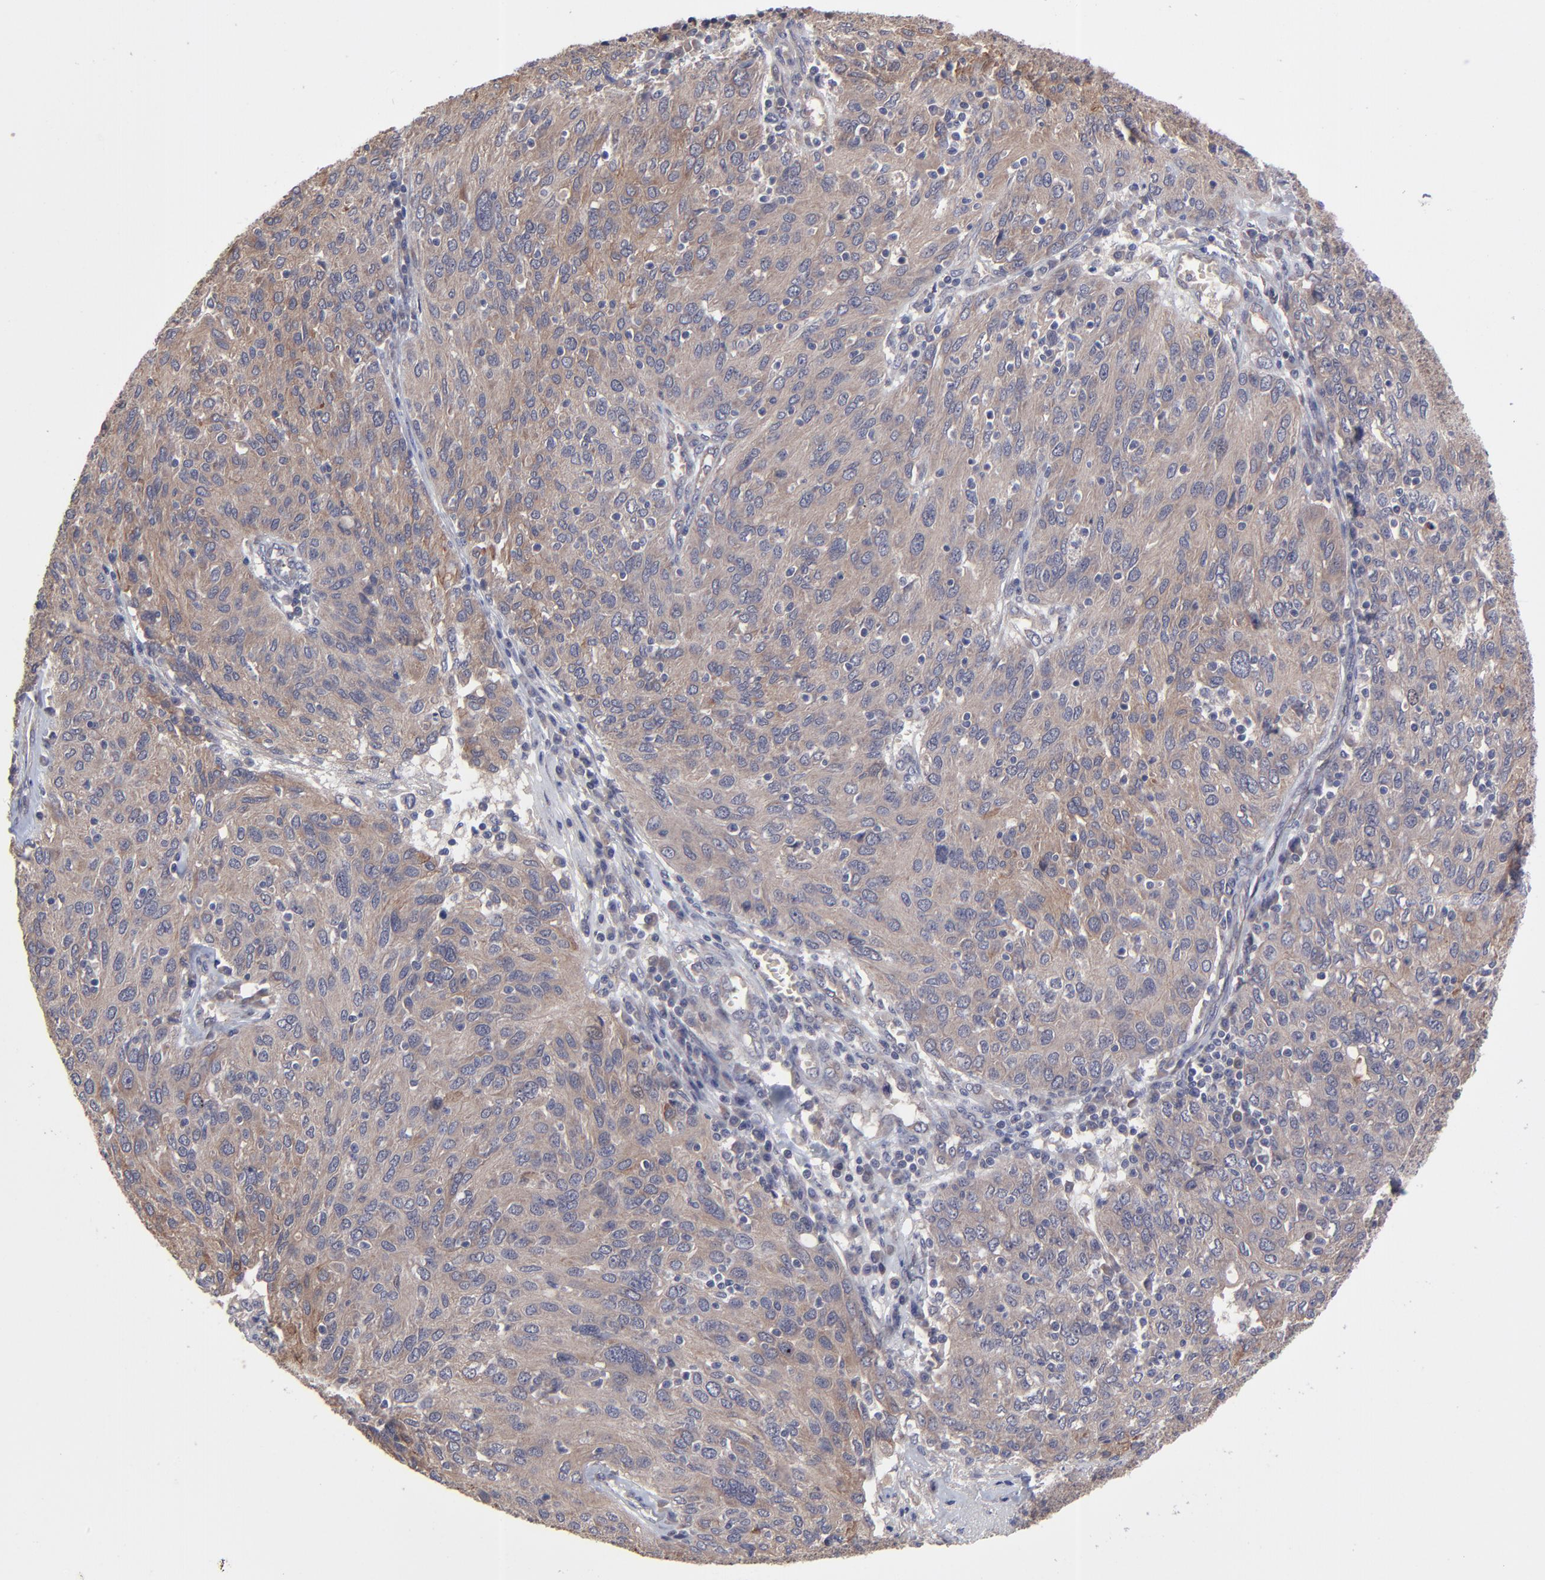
{"staining": {"intensity": "weak", "quantity": "25%-75%", "location": "cytoplasmic/membranous"}, "tissue": "ovarian cancer", "cell_type": "Tumor cells", "image_type": "cancer", "snomed": [{"axis": "morphology", "description": "Carcinoma, endometroid"}, {"axis": "topography", "description": "Ovary"}], "caption": "Immunohistochemistry (DAB) staining of human ovarian cancer exhibits weak cytoplasmic/membranous protein staining in about 25%-75% of tumor cells. Using DAB (3,3'-diaminobenzidine) (brown) and hematoxylin (blue) stains, captured at high magnification using brightfield microscopy.", "gene": "ZNF780B", "patient": {"sex": "female", "age": 50}}